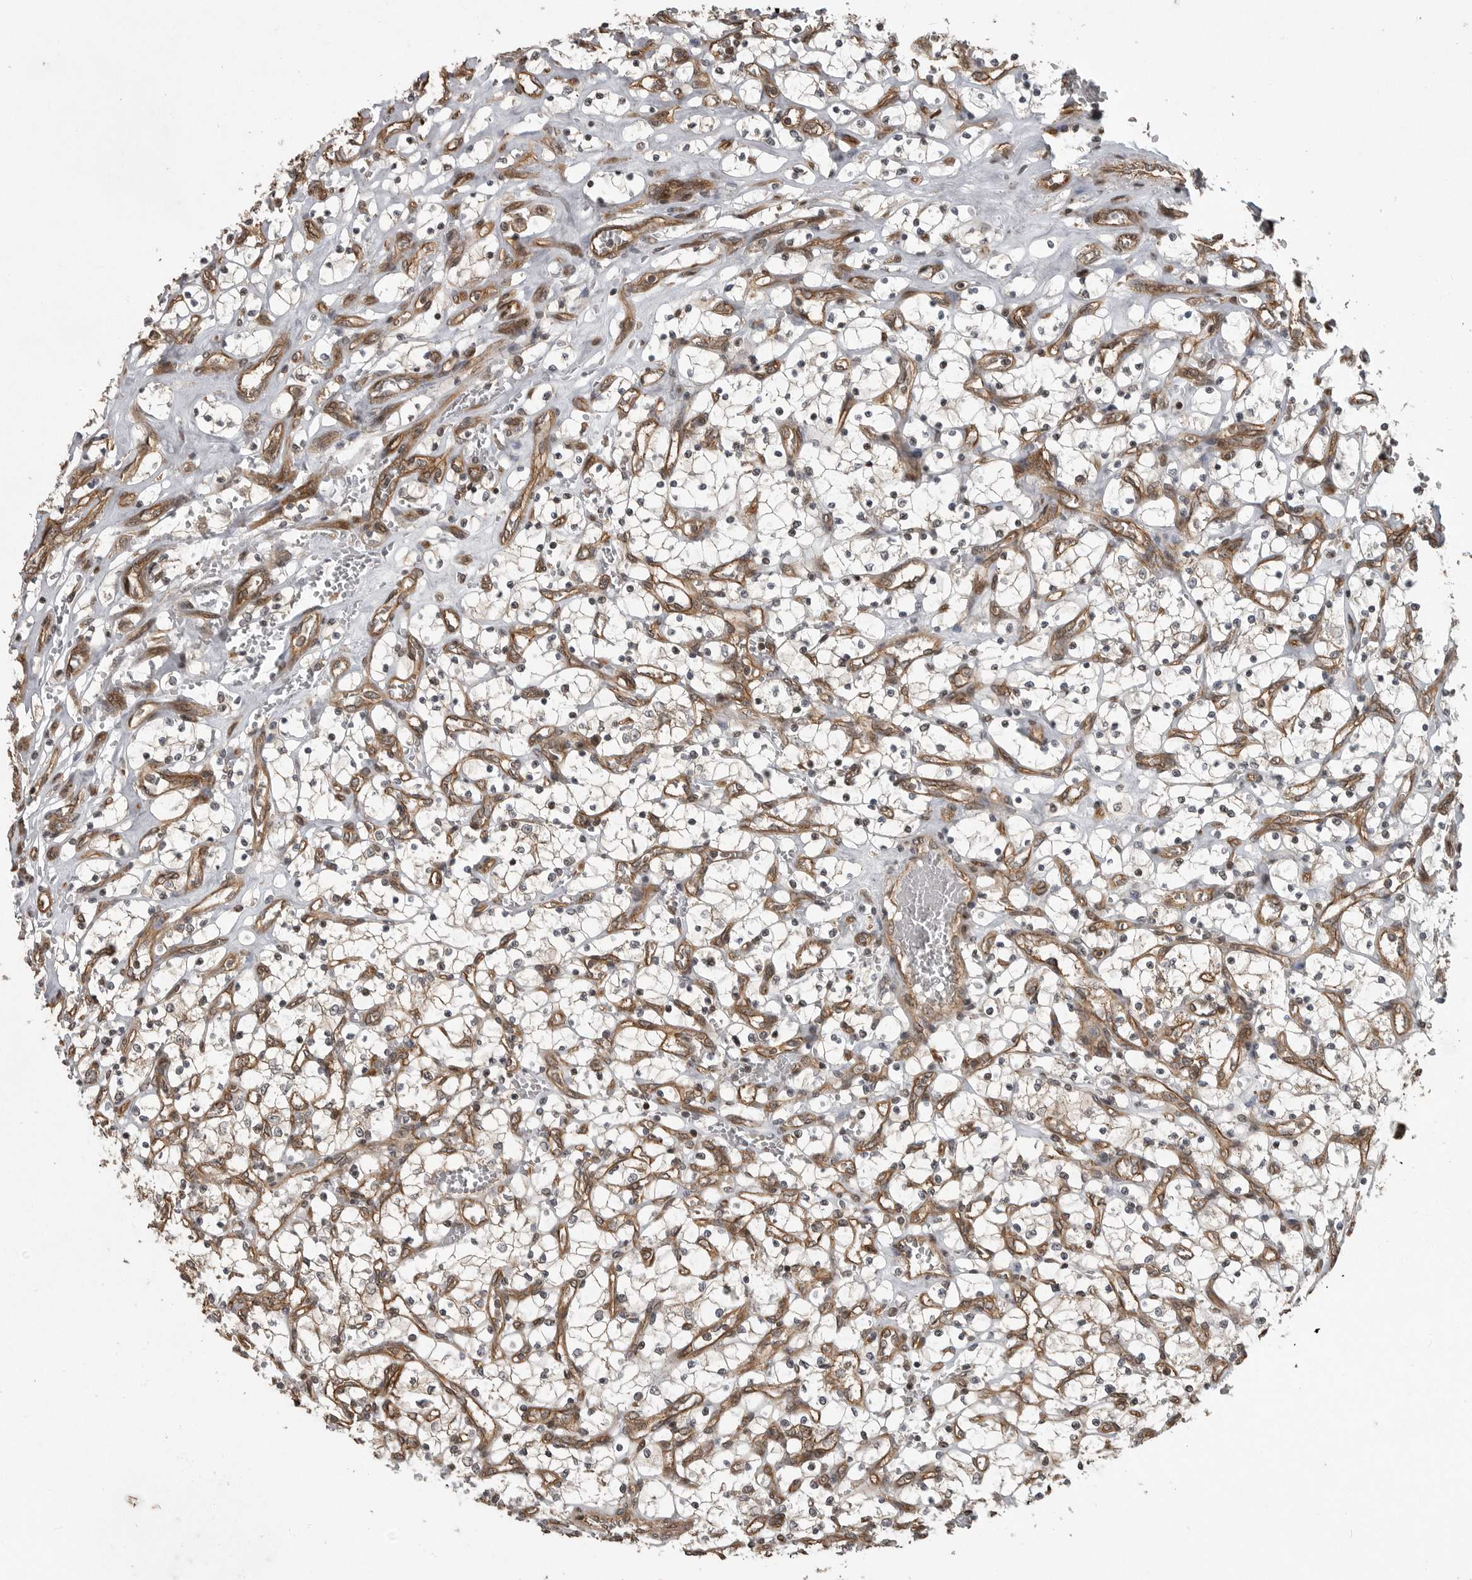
{"staining": {"intensity": "weak", "quantity": "25%-75%", "location": "cytoplasmic/membranous"}, "tissue": "renal cancer", "cell_type": "Tumor cells", "image_type": "cancer", "snomed": [{"axis": "morphology", "description": "Adenocarcinoma, NOS"}, {"axis": "topography", "description": "Kidney"}], "caption": "Immunohistochemical staining of human adenocarcinoma (renal) reveals low levels of weak cytoplasmic/membranous protein positivity in approximately 25%-75% of tumor cells. (brown staining indicates protein expression, while blue staining denotes nuclei).", "gene": "DNAJC8", "patient": {"sex": "female", "age": 69}}